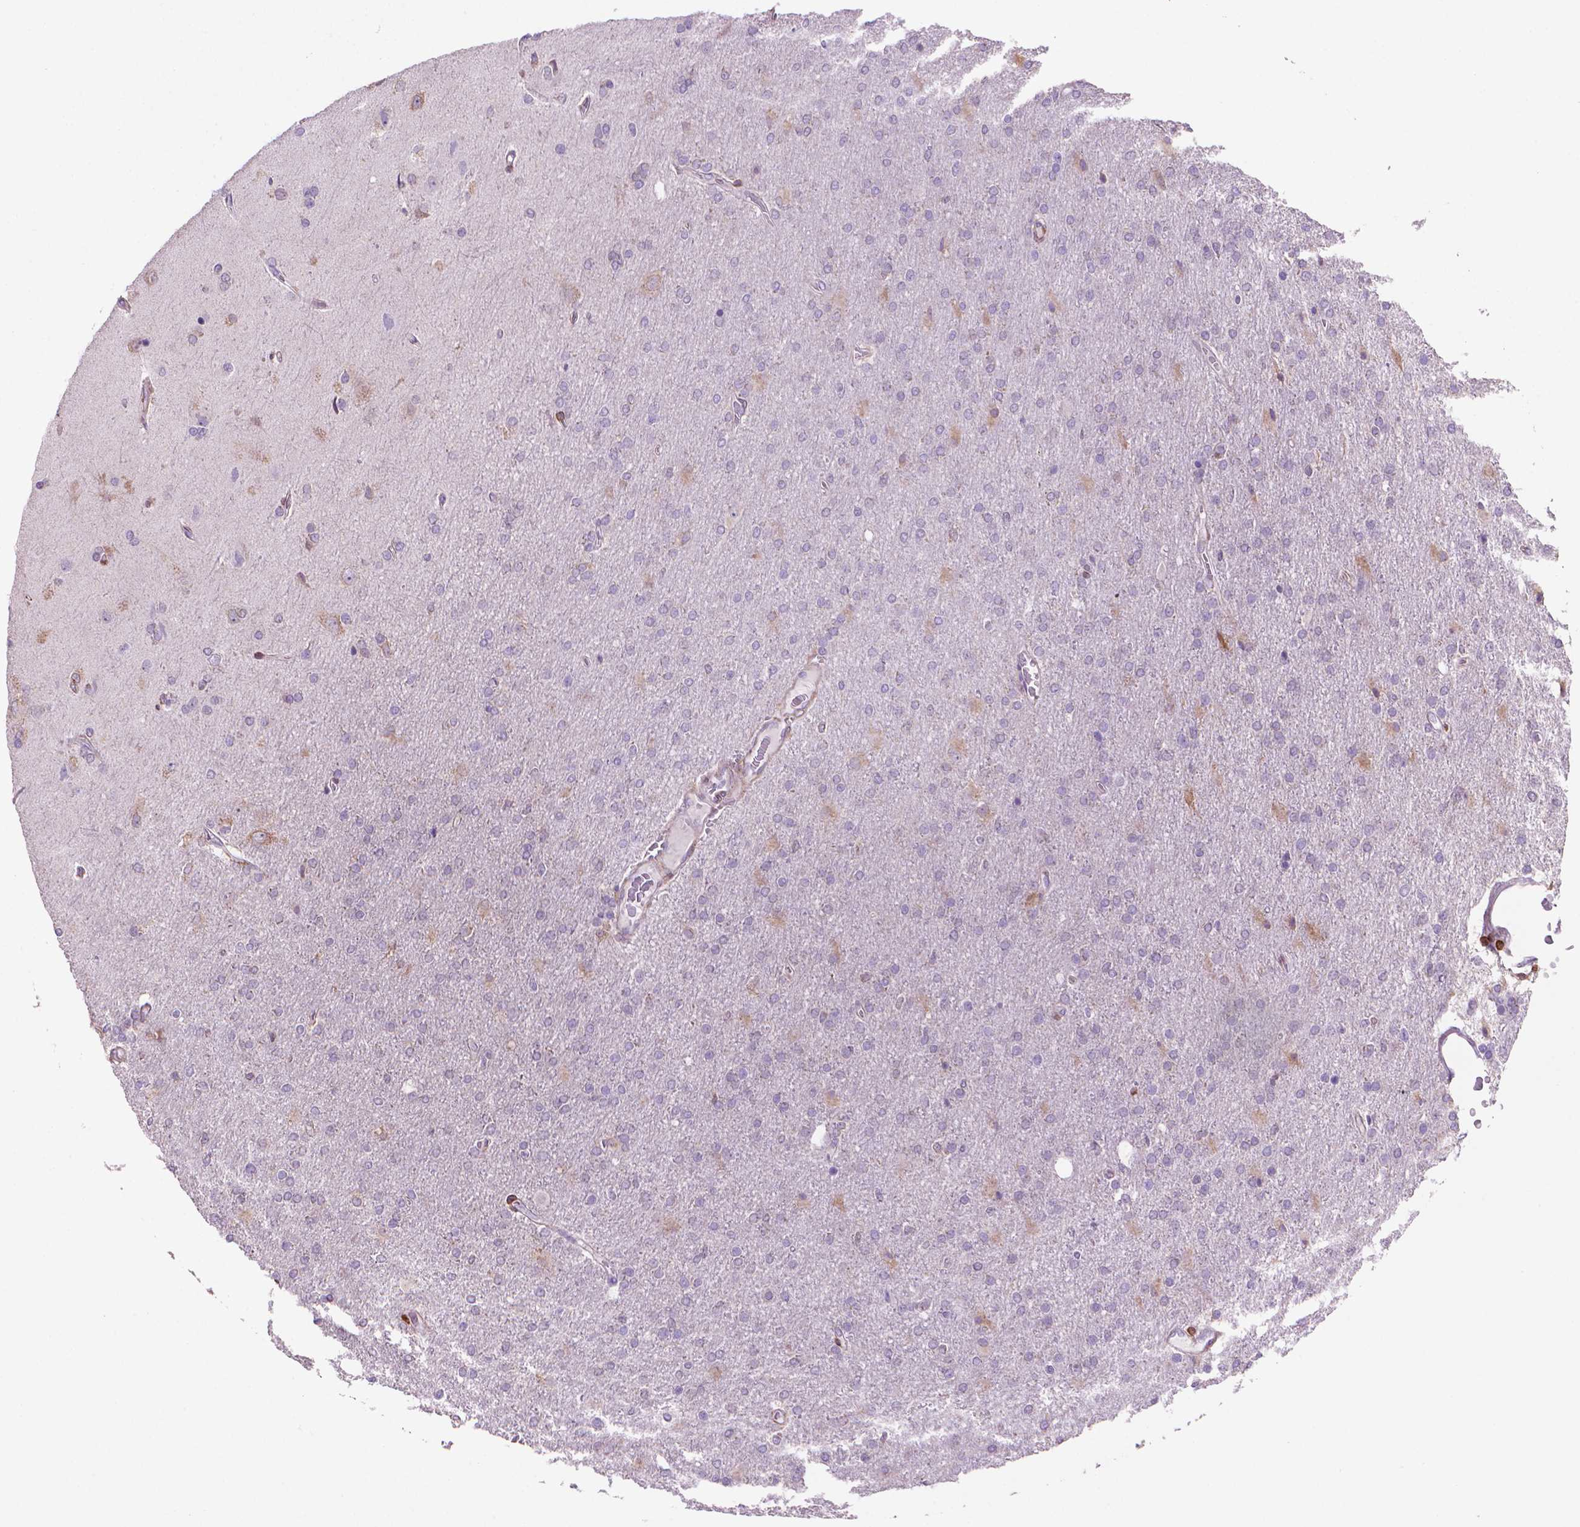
{"staining": {"intensity": "negative", "quantity": "none", "location": "none"}, "tissue": "glioma", "cell_type": "Tumor cells", "image_type": "cancer", "snomed": [{"axis": "morphology", "description": "Glioma, malignant, High grade"}, {"axis": "topography", "description": "Cerebral cortex"}], "caption": "Immunohistochemistry (IHC) image of neoplastic tissue: glioma stained with DAB displays no significant protein staining in tumor cells. (Brightfield microscopy of DAB (3,3'-diaminobenzidine) IHC at high magnification).", "gene": "BCL2", "patient": {"sex": "male", "age": 70}}